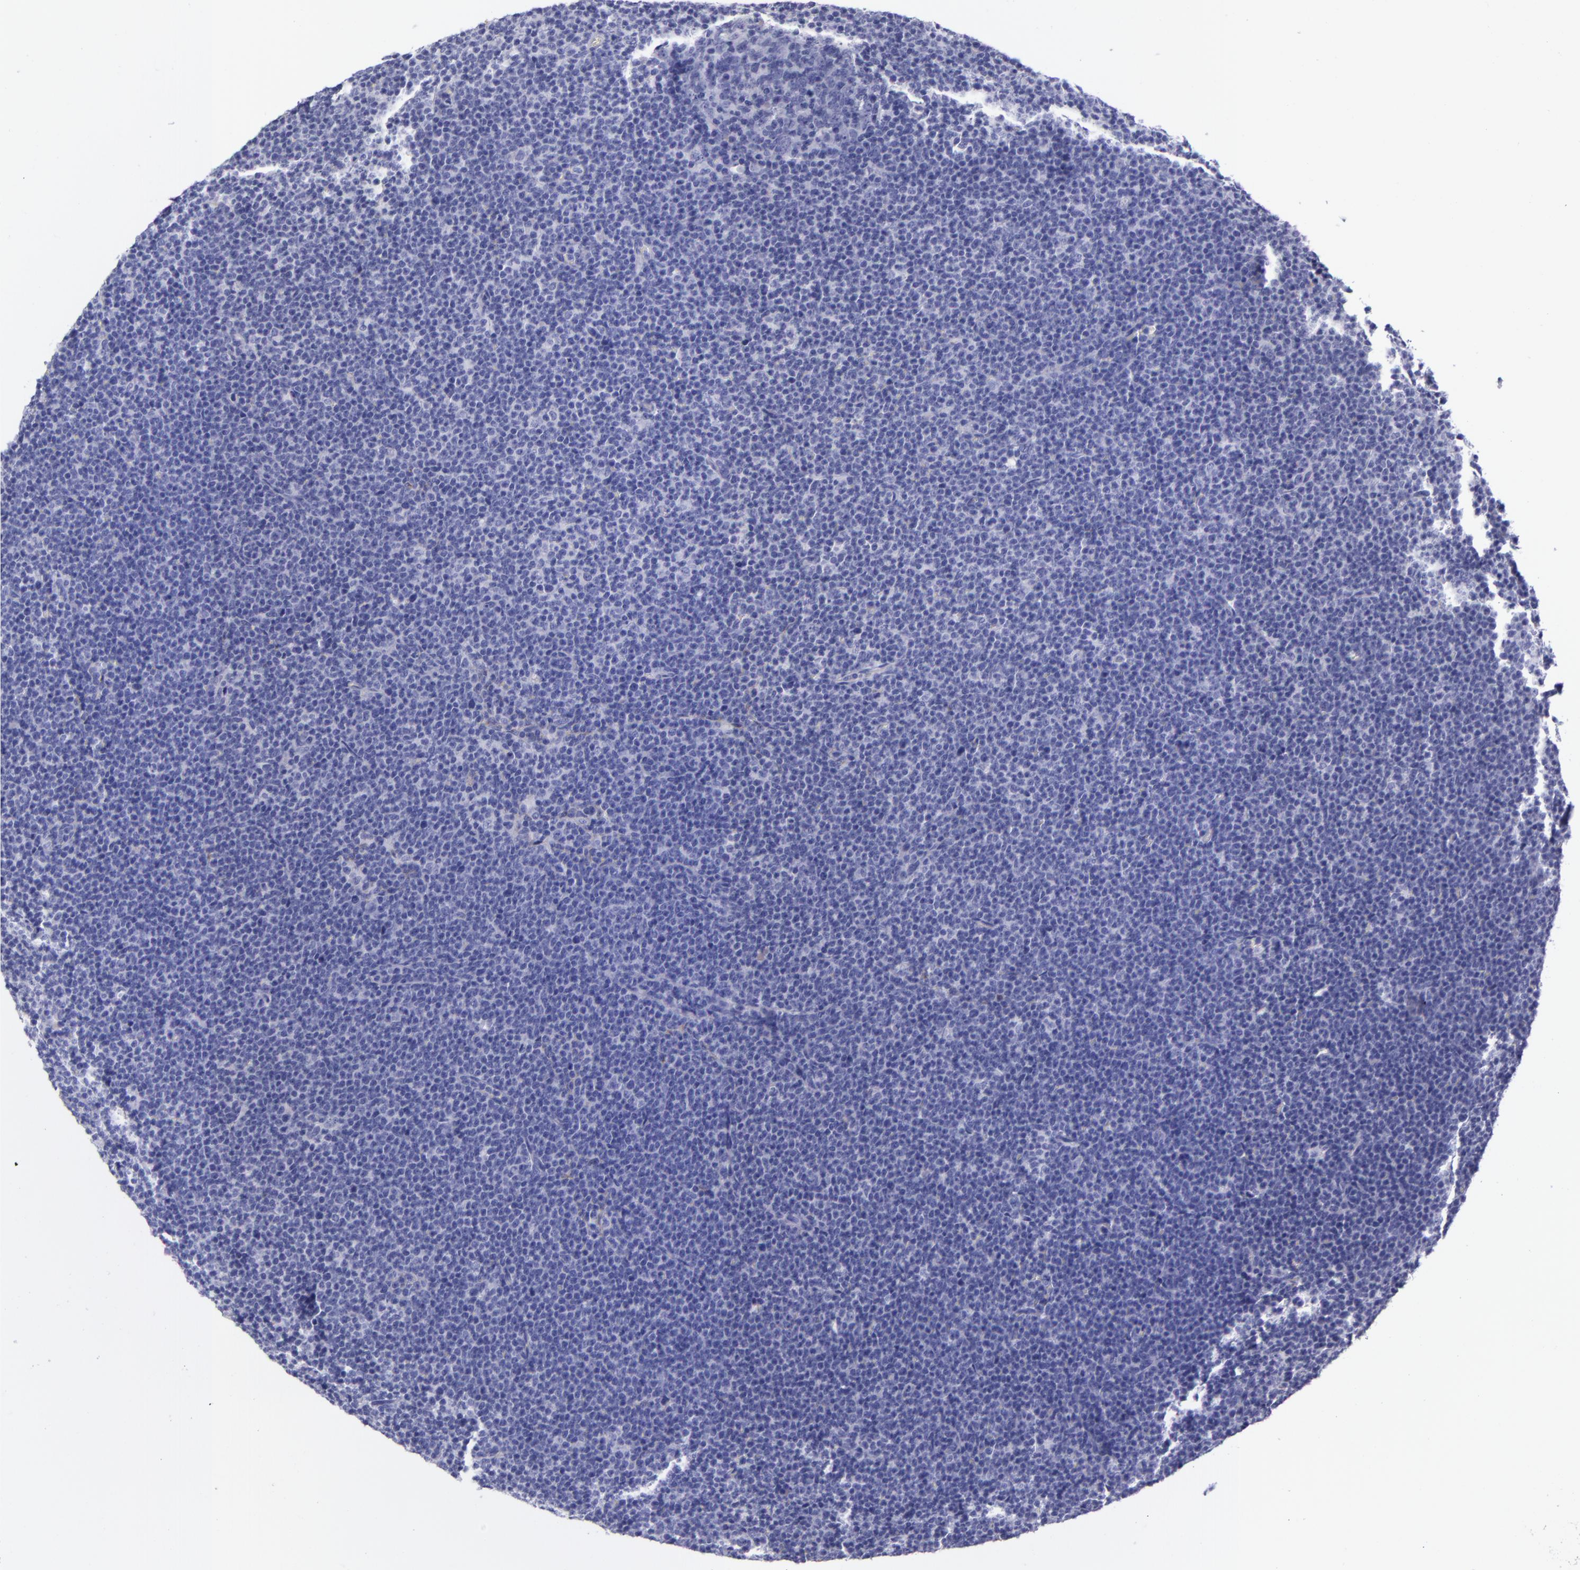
{"staining": {"intensity": "negative", "quantity": "none", "location": "none"}, "tissue": "lymphoma", "cell_type": "Tumor cells", "image_type": "cancer", "snomed": [{"axis": "morphology", "description": "Malignant lymphoma, non-Hodgkin's type, High grade"}, {"axis": "topography", "description": "Lymph node"}], "caption": "Malignant lymphoma, non-Hodgkin's type (high-grade) was stained to show a protein in brown. There is no significant staining in tumor cells.", "gene": "SV2A", "patient": {"sex": "female", "age": 58}}